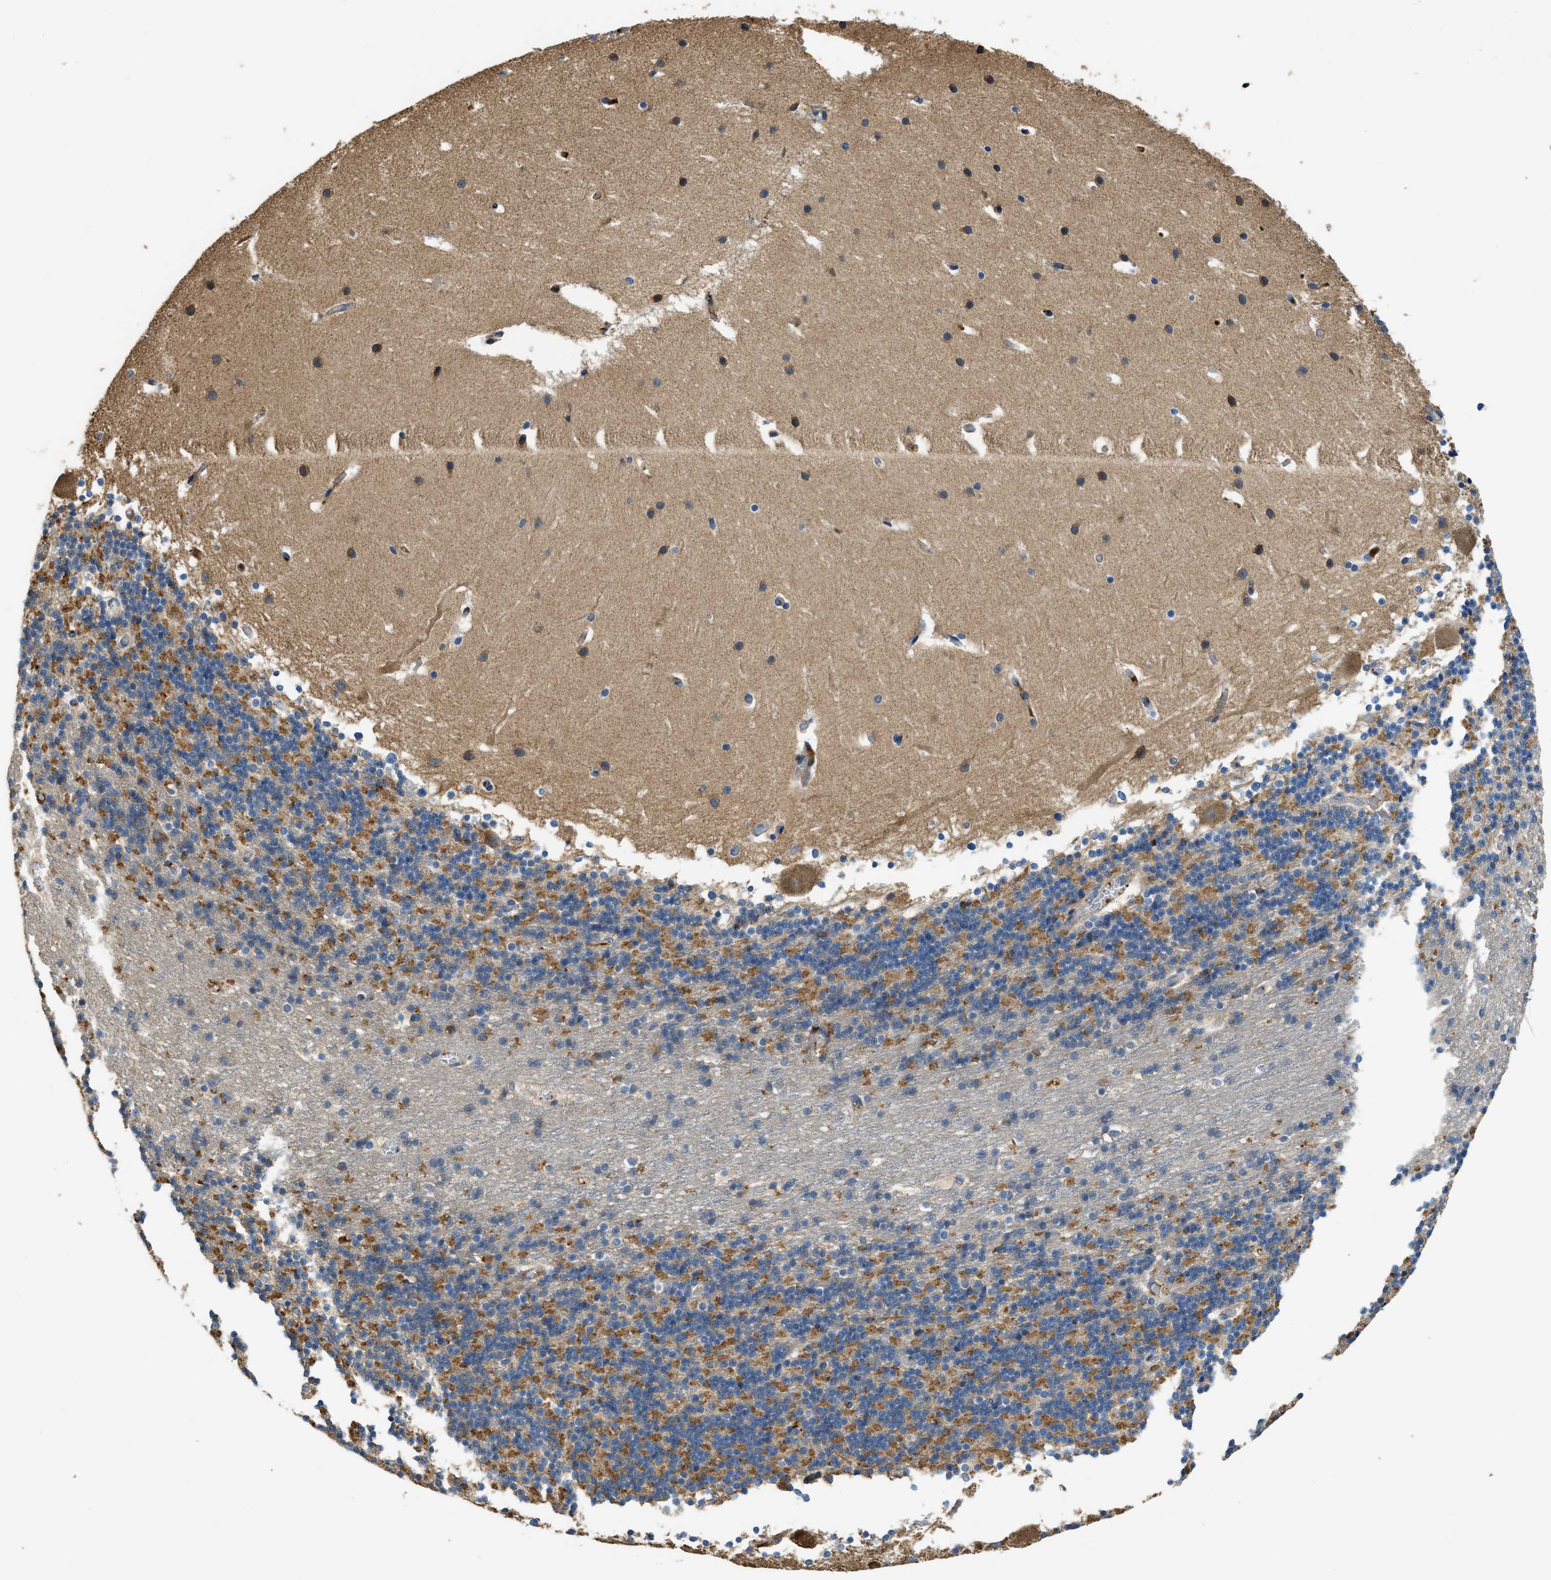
{"staining": {"intensity": "moderate", "quantity": ">75%", "location": "cytoplasmic/membranous"}, "tissue": "cerebellum", "cell_type": "Cells in granular layer", "image_type": "normal", "snomed": [{"axis": "morphology", "description": "Normal tissue, NOS"}, {"axis": "topography", "description": "Cerebellum"}], "caption": "The micrograph displays staining of benign cerebellum, revealing moderate cytoplasmic/membranous protein expression (brown color) within cells in granular layer.", "gene": "RIPK2", "patient": {"sex": "male", "age": 45}}